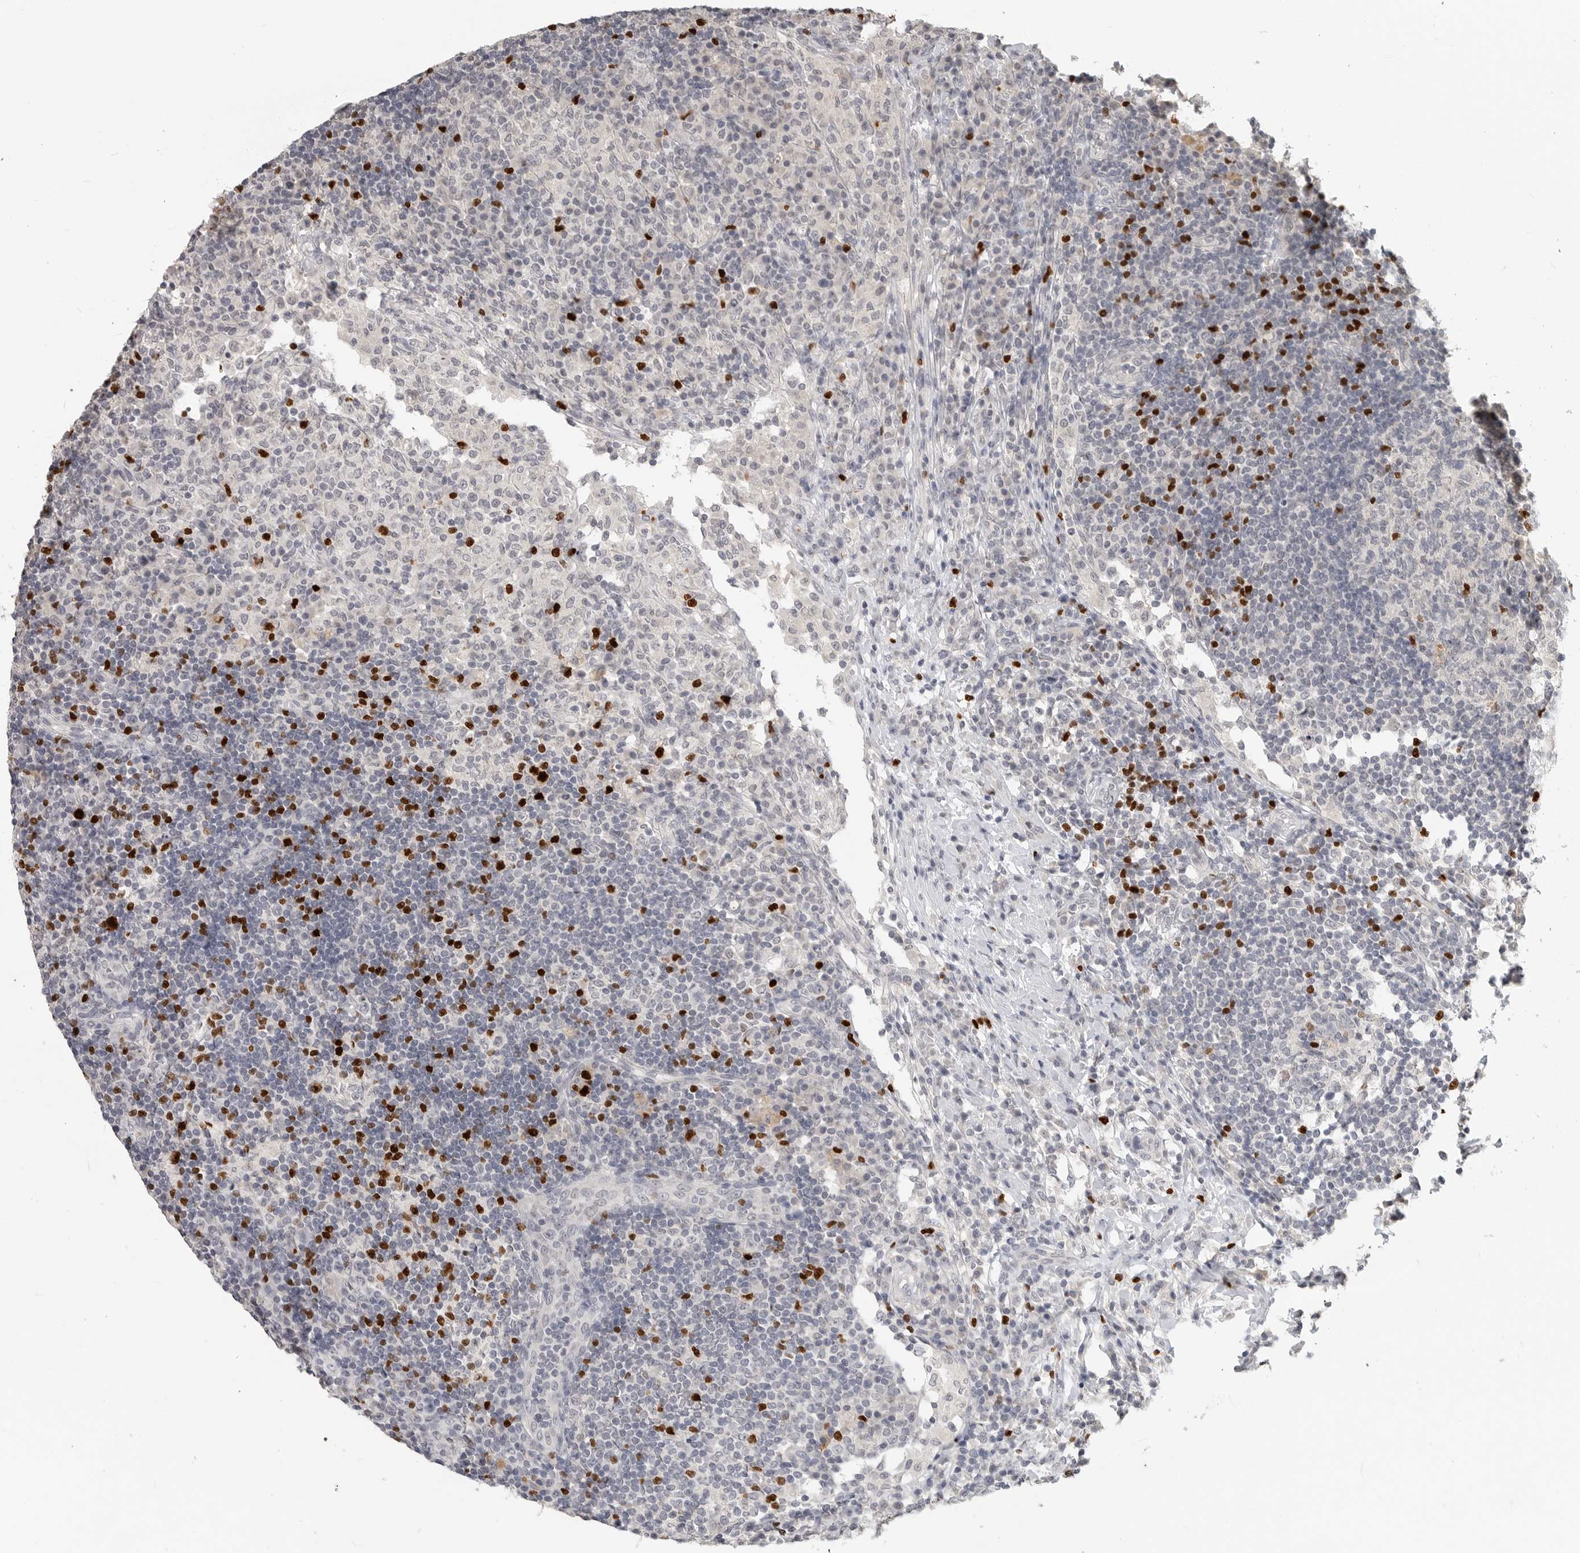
{"staining": {"intensity": "negative", "quantity": "none", "location": "none"}, "tissue": "lymph node", "cell_type": "Germinal center cells", "image_type": "normal", "snomed": [{"axis": "morphology", "description": "Normal tissue, NOS"}, {"axis": "topography", "description": "Lymph node"}], "caption": "Lymph node stained for a protein using immunohistochemistry (IHC) exhibits no staining germinal center cells.", "gene": "FOXP3", "patient": {"sex": "female", "age": 53}}